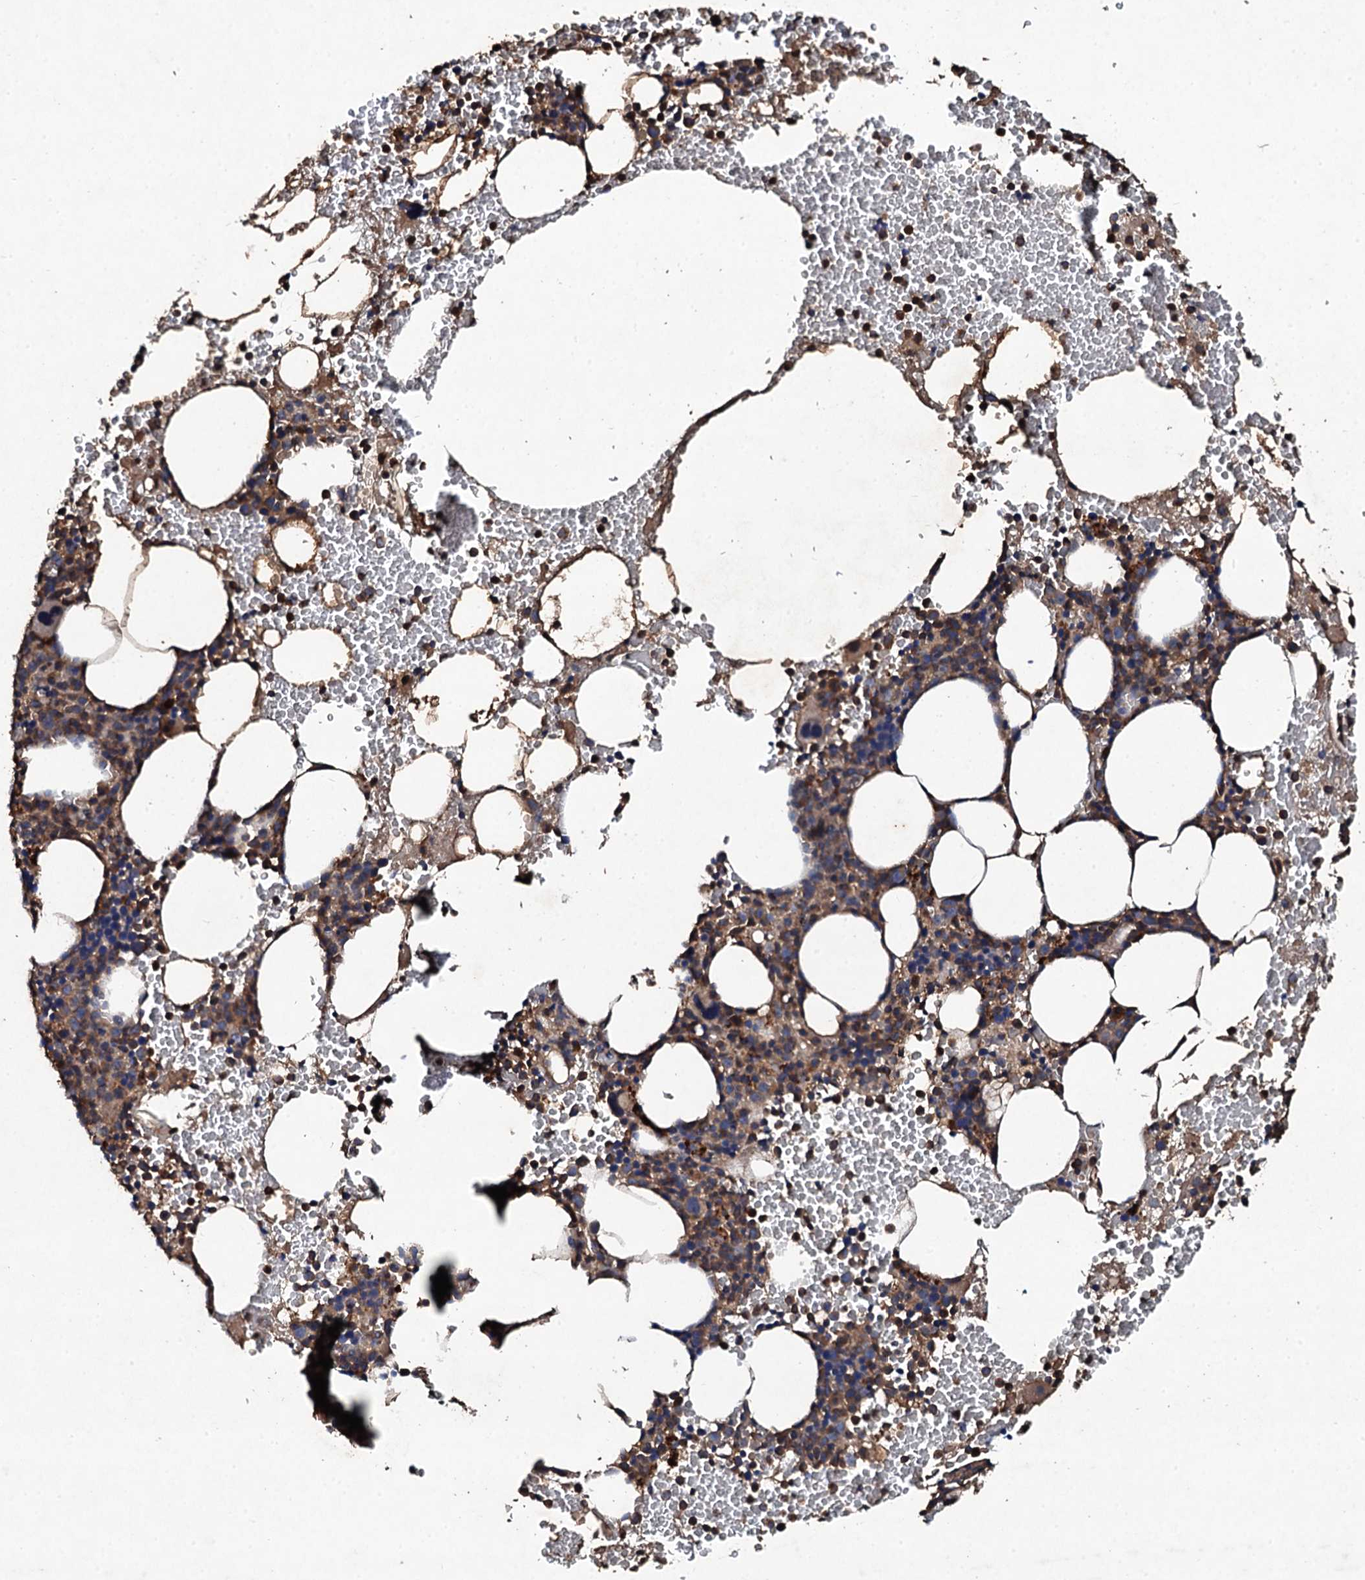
{"staining": {"intensity": "moderate", "quantity": "25%-75%", "location": "cytoplasmic/membranous"}, "tissue": "bone marrow", "cell_type": "Hematopoietic cells", "image_type": "normal", "snomed": [{"axis": "morphology", "description": "Normal tissue, NOS"}, {"axis": "morphology", "description": "Inflammation, NOS"}, {"axis": "topography", "description": "Bone marrow"}], "caption": "Unremarkable bone marrow was stained to show a protein in brown. There is medium levels of moderate cytoplasmic/membranous staining in about 25%-75% of hematopoietic cells. The protein of interest is shown in brown color, while the nuclei are stained blue.", "gene": "KERA", "patient": {"sex": "female", "age": 78}}